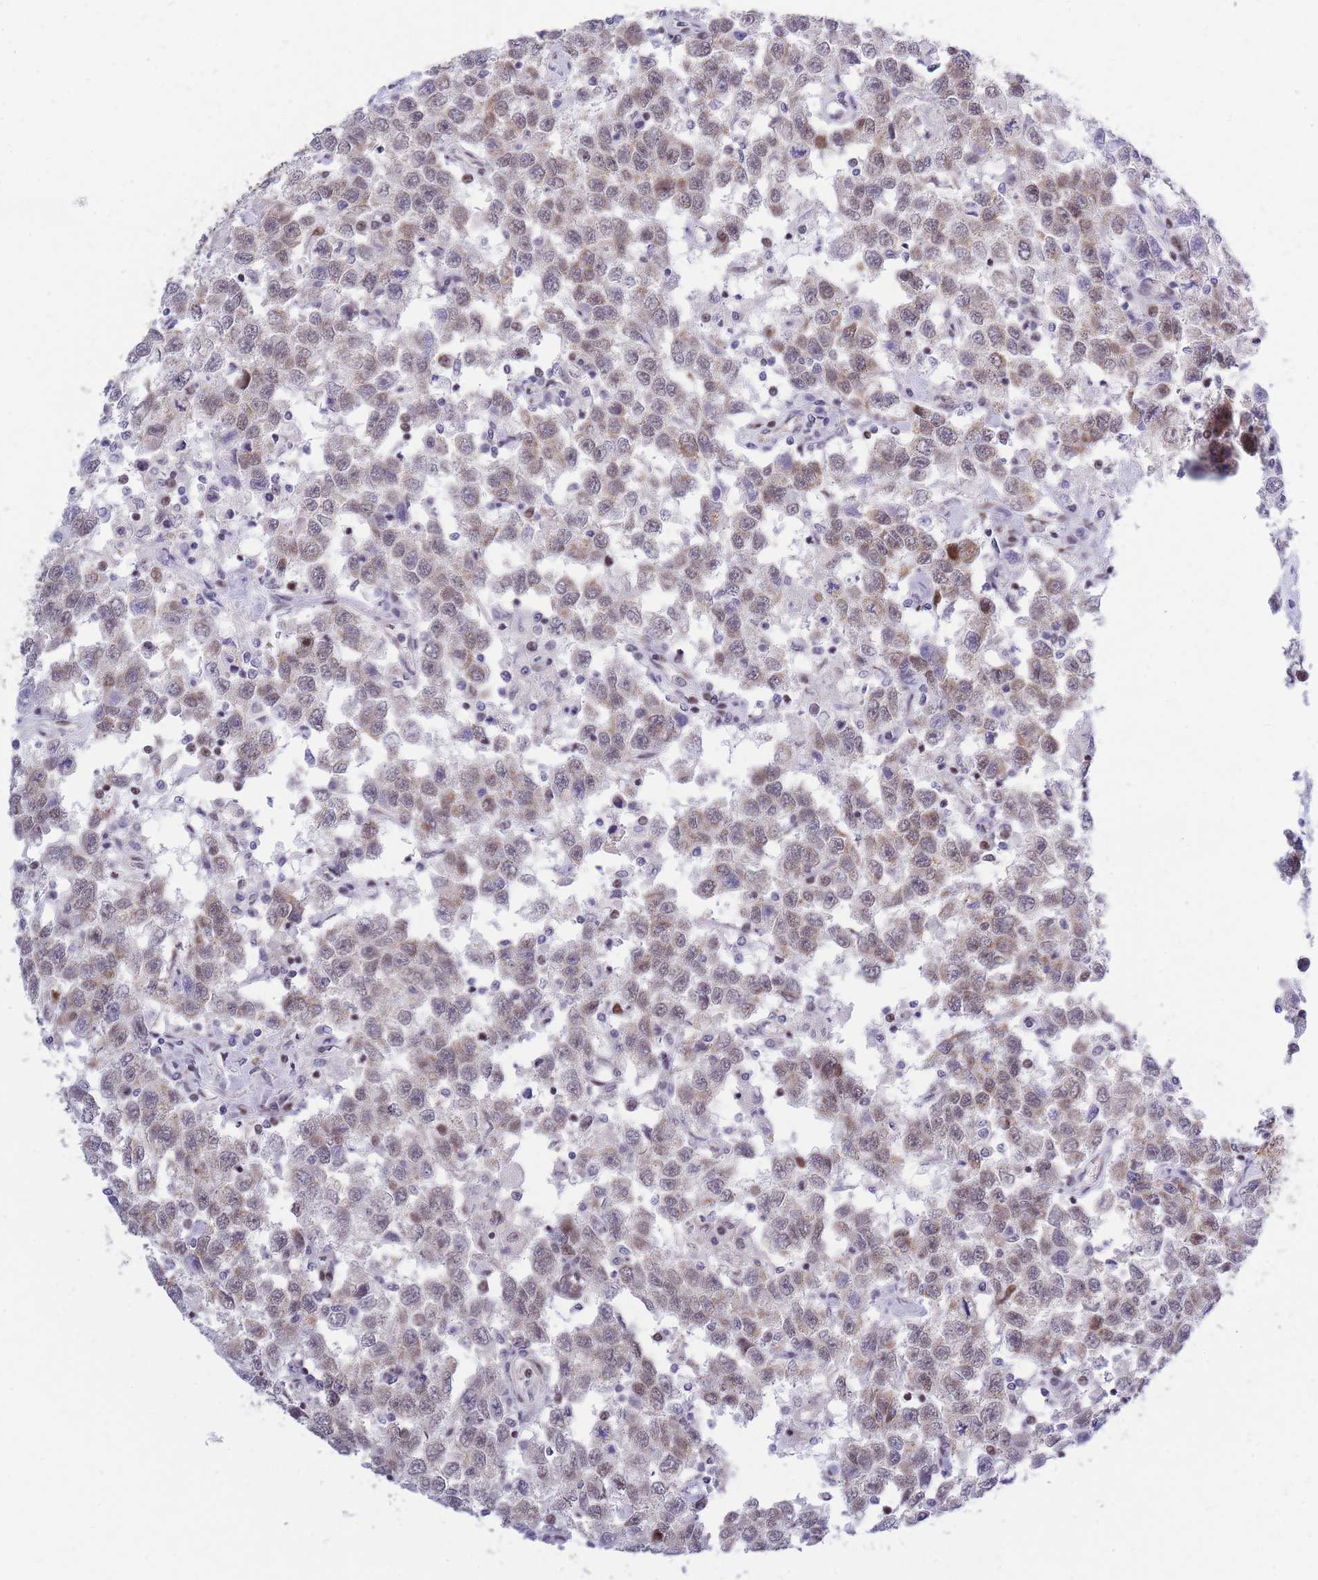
{"staining": {"intensity": "negative", "quantity": "none", "location": "none"}, "tissue": "testis cancer", "cell_type": "Tumor cells", "image_type": "cancer", "snomed": [{"axis": "morphology", "description": "Seminoma, NOS"}, {"axis": "topography", "description": "Testis"}], "caption": "A photomicrograph of human seminoma (testis) is negative for staining in tumor cells. The staining was performed using DAB (3,3'-diaminobenzidine) to visualize the protein expression in brown, while the nuclei were stained in blue with hematoxylin (Magnification: 20x).", "gene": "MOB4", "patient": {"sex": "male", "age": 41}}